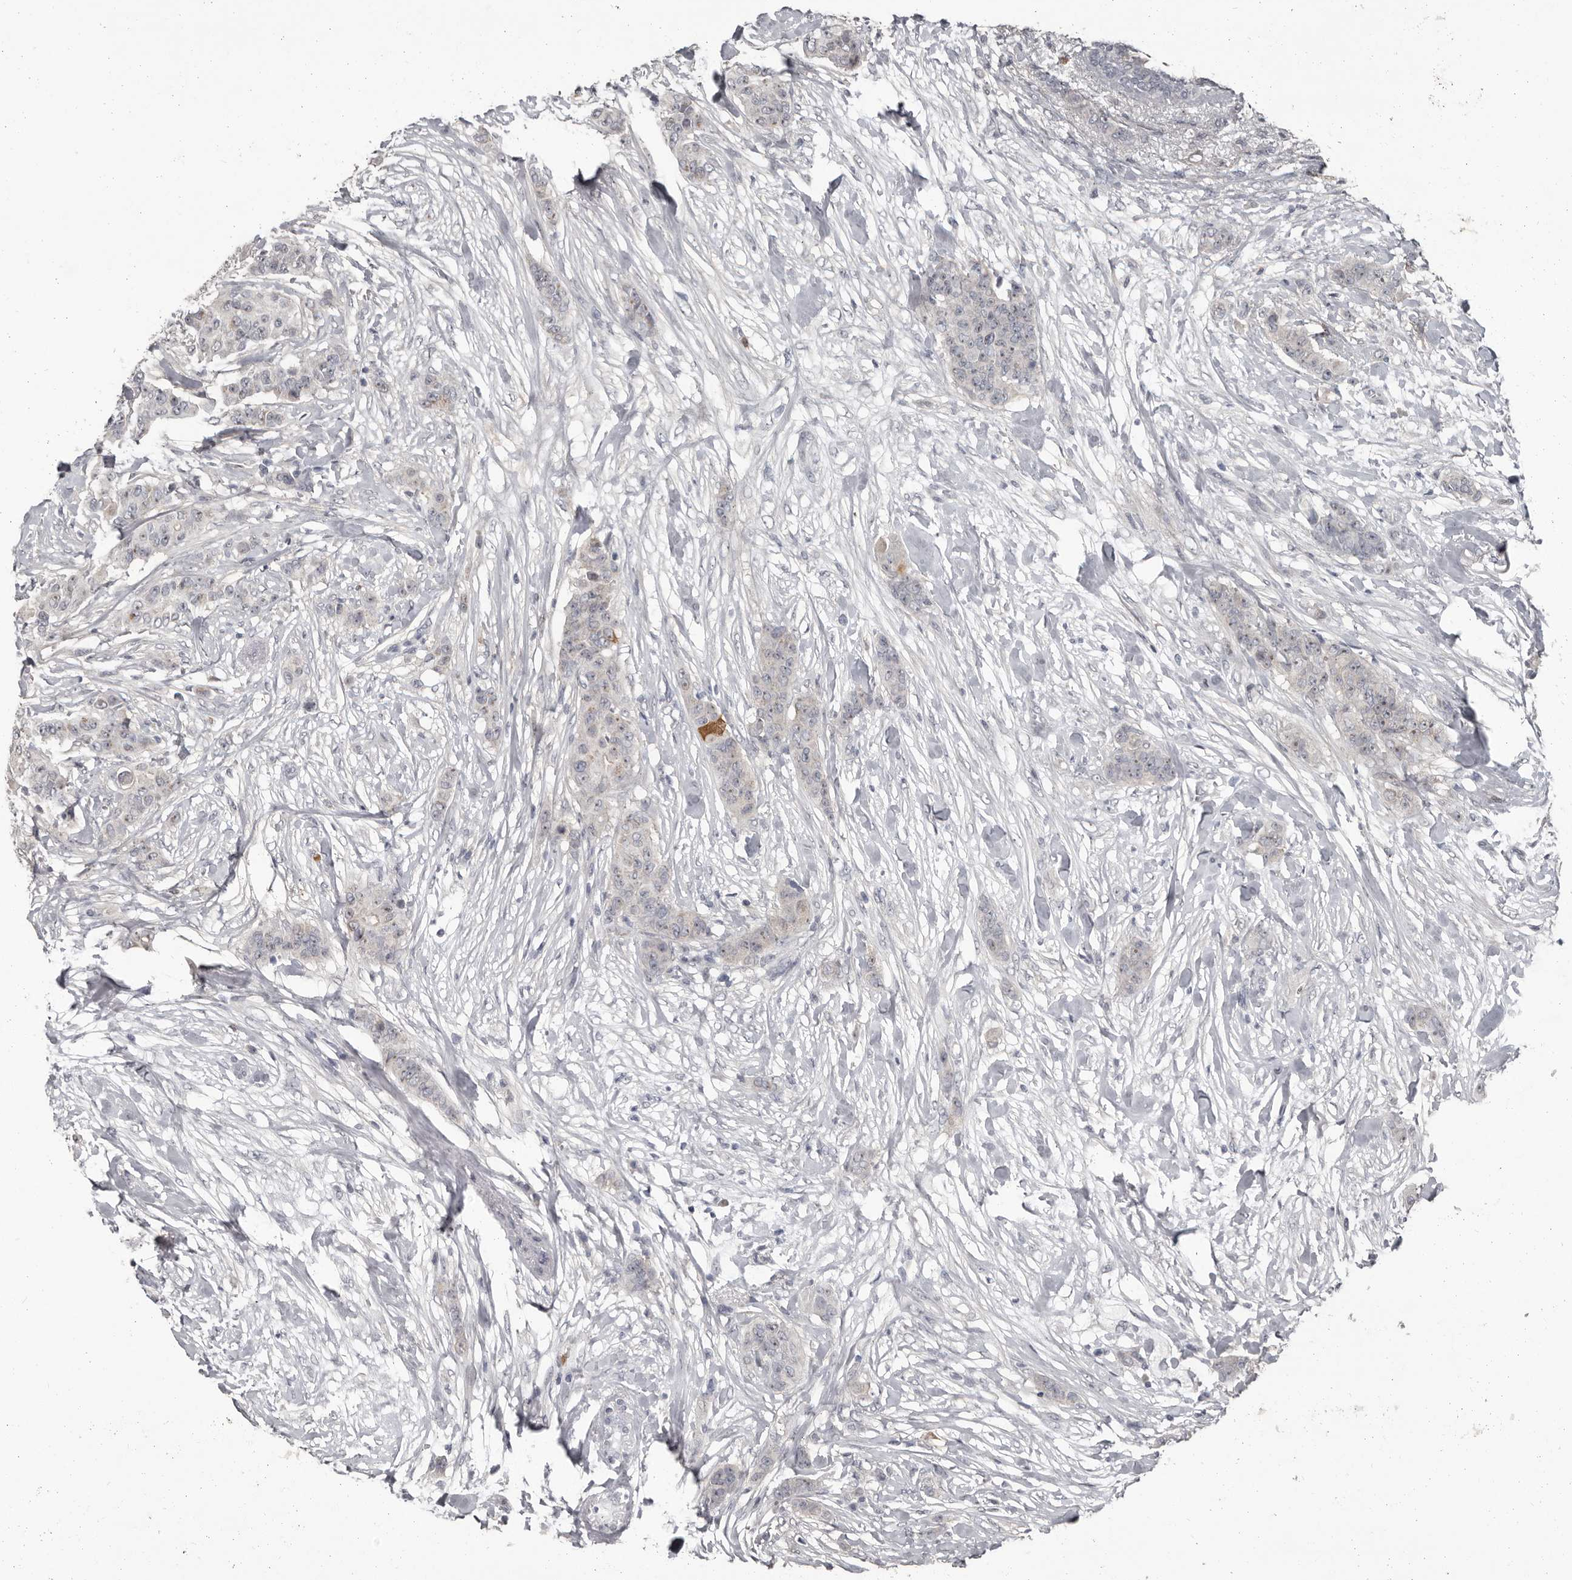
{"staining": {"intensity": "negative", "quantity": "none", "location": "none"}, "tissue": "breast cancer", "cell_type": "Tumor cells", "image_type": "cancer", "snomed": [{"axis": "morphology", "description": "Duct carcinoma"}, {"axis": "topography", "description": "Breast"}], "caption": "This is an immunohistochemistry image of breast cancer. There is no expression in tumor cells.", "gene": "GPR157", "patient": {"sex": "female", "age": 40}}